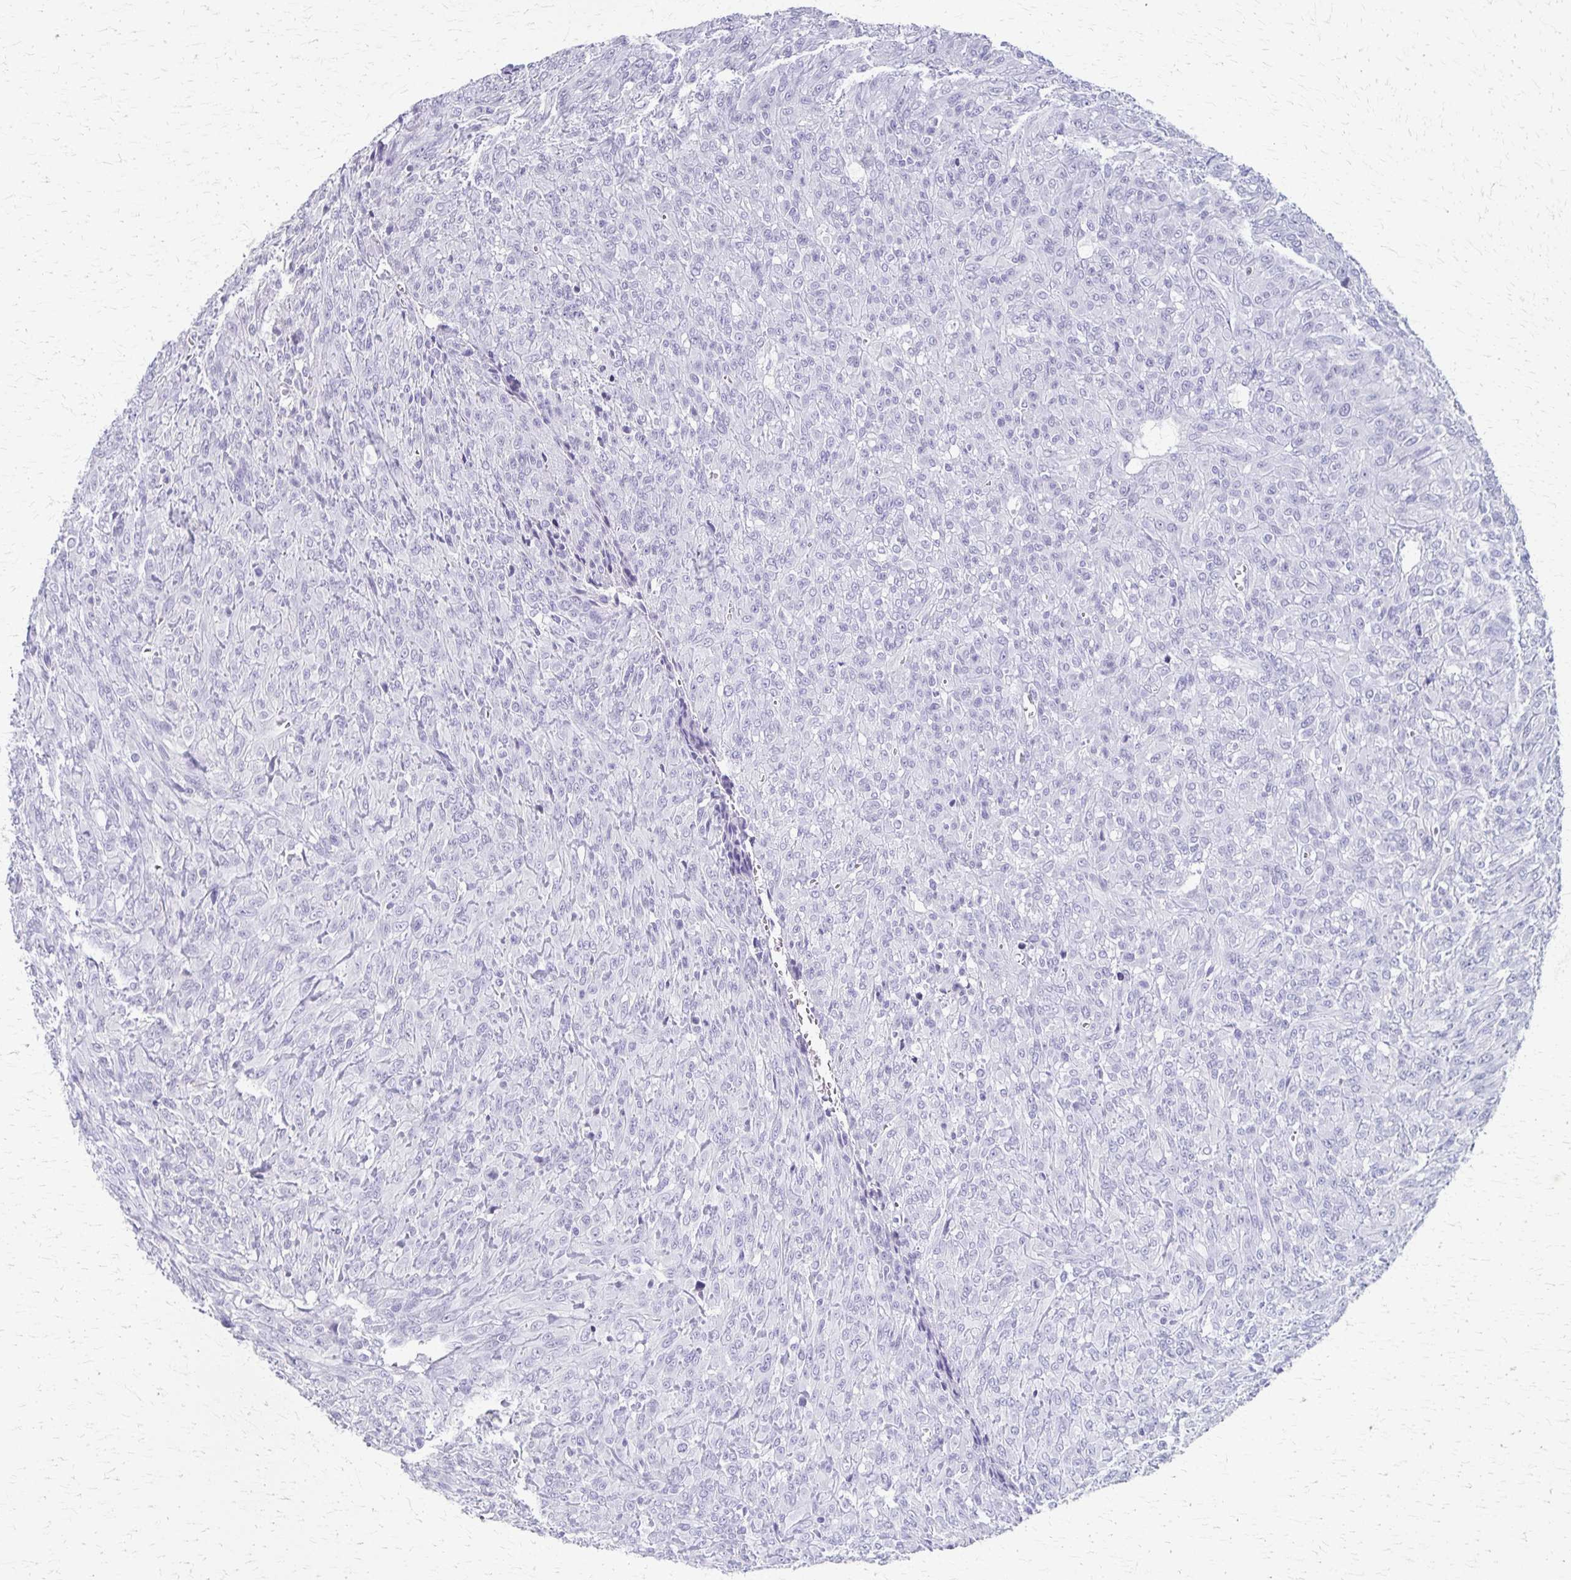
{"staining": {"intensity": "negative", "quantity": "none", "location": "none"}, "tissue": "renal cancer", "cell_type": "Tumor cells", "image_type": "cancer", "snomed": [{"axis": "morphology", "description": "Adenocarcinoma, NOS"}, {"axis": "topography", "description": "Kidney"}], "caption": "IHC of human renal adenocarcinoma shows no positivity in tumor cells. Brightfield microscopy of immunohistochemistry stained with DAB (3,3'-diaminobenzidine) (brown) and hematoxylin (blue), captured at high magnification.", "gene": "CYB5A", "patient": {"sex": "male", "age": 58}}